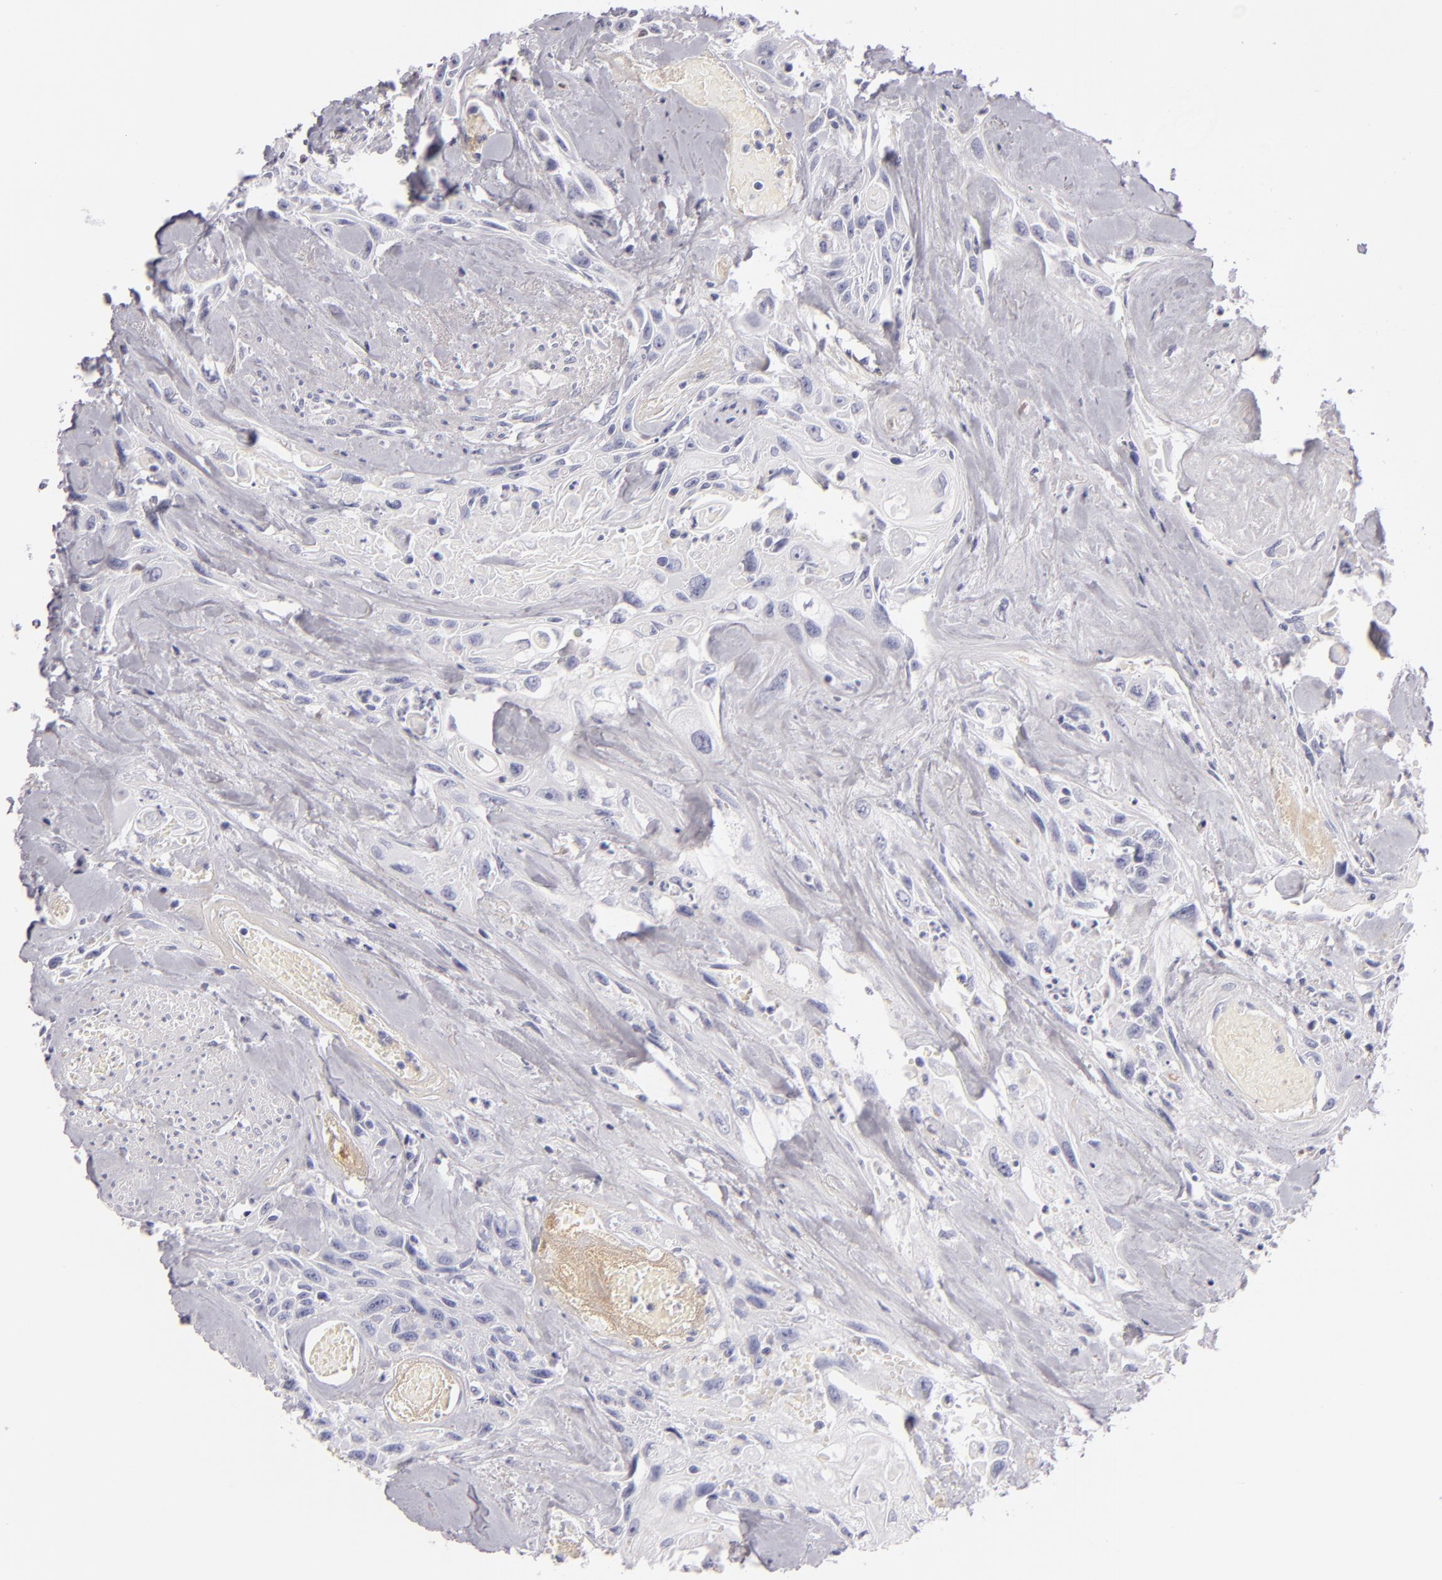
{"staining": {"intensity": "negative", "quantity": "none", "location": "none"}, "tissue": "urothelial cancer", "cell_type": "Tumor cells", "image_type": "cancer", "snomed": [{"axis": "morphology", "description": "Urothelial carcinoma, High grade"}, {"axis": "topography", "description": "Urinary bladder"}], "caption": "DAB immunohistochemical staining of human urothelial cancer demonstrates no significant staining in tumor cells. (Stains: DAB IHC with hematoxylin counter stain, Microscopy: brightfield microscopy at high magnification).", "gene": "F13A1", "patient": {"sex": "female", "age": 84}}